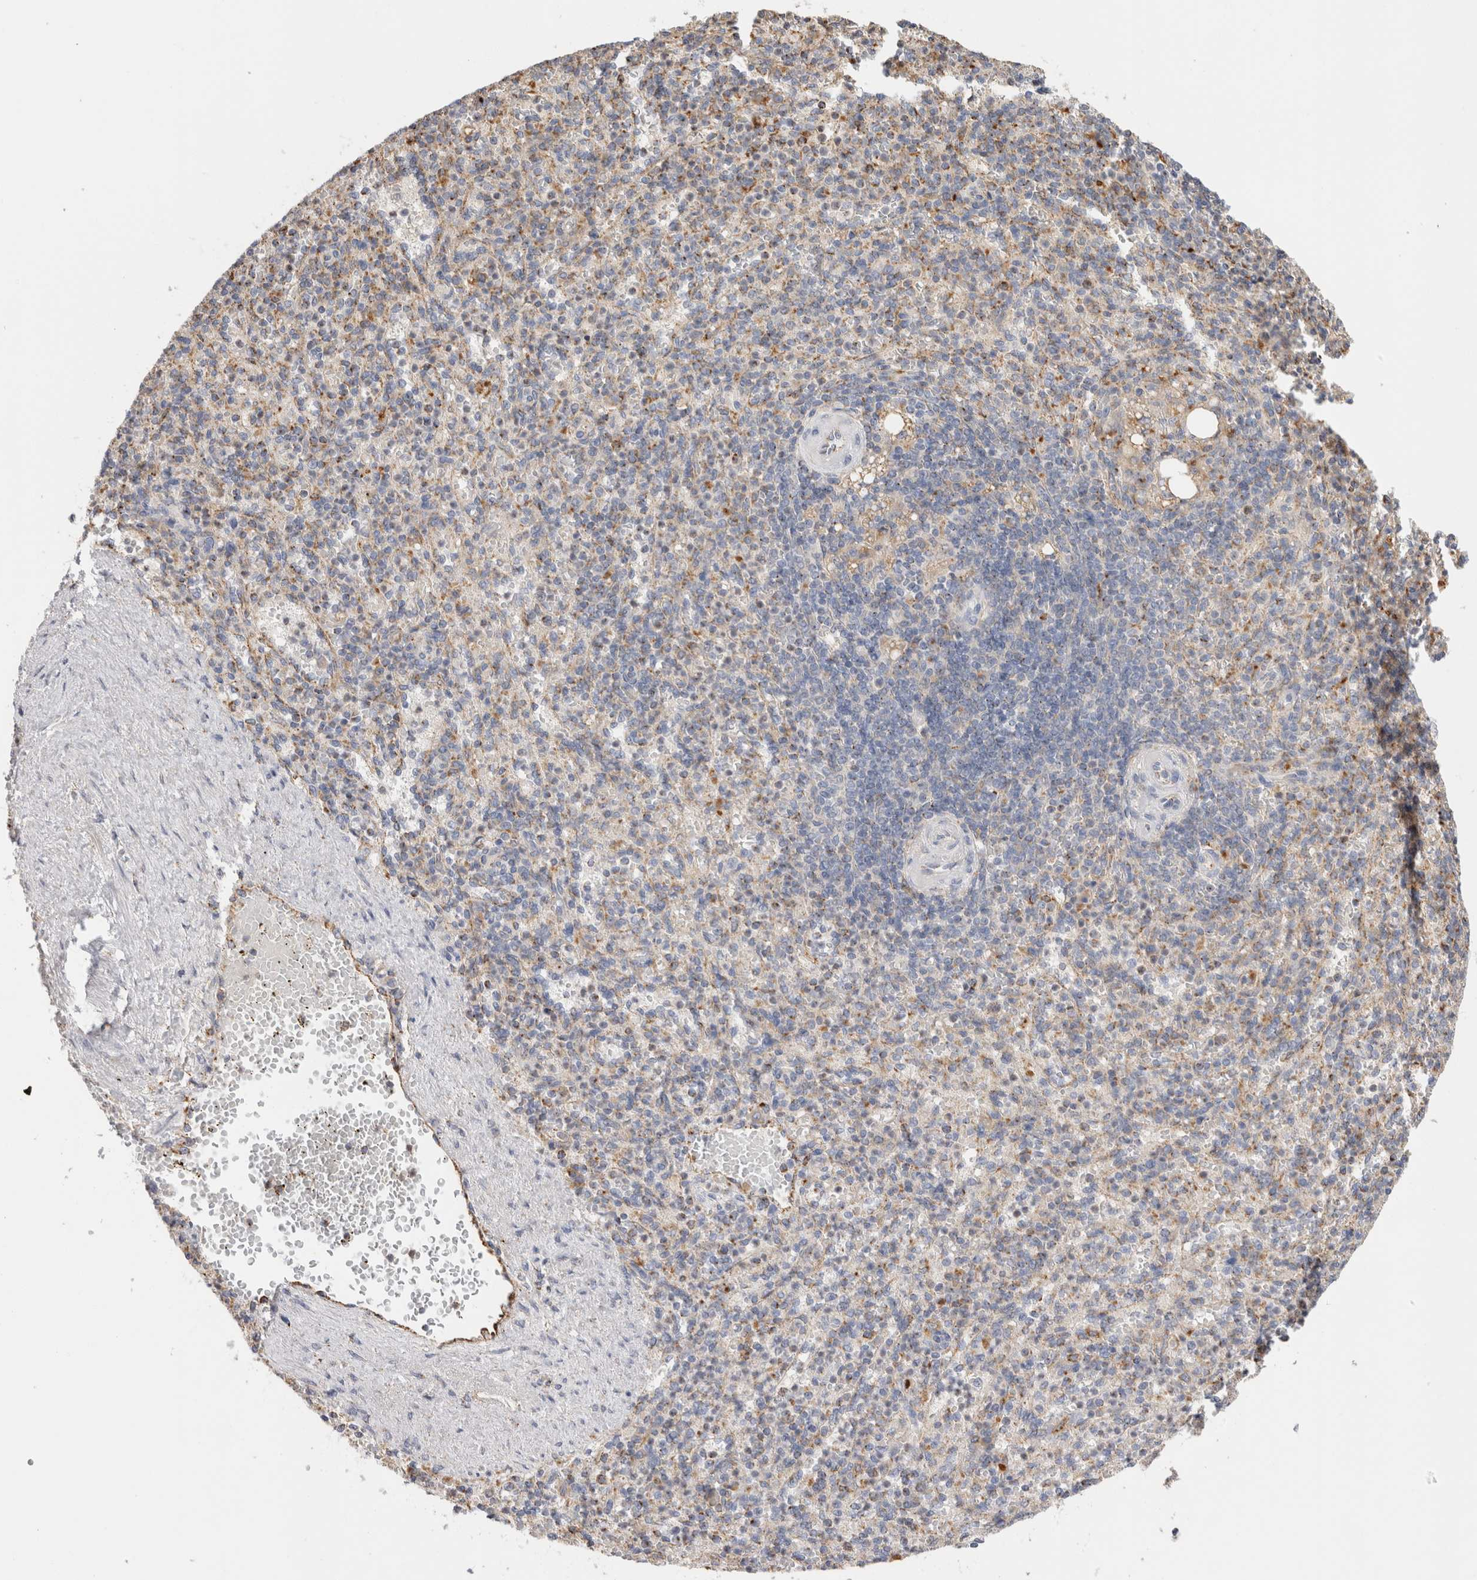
{"staining": {"intensity": "moderate", "quantity": "25%-75%", "location": "cytoplasmic/membranous"}, "tissue": "spleen", "cell_type": "Cells in red pulp", "image_type": "normal", "snomed": [{"axis": "morphology", "description": "Normal tissue, NOS"}, {"axis": "topography", "description": "Spleen"}], "caption": "Immunohistochemical staining of benign spleen displays medium levels of moderate cytoplasmic/membranous expression in approximately 25%-75% of cells in red pulp.", "gene": "GNS", "patient": {"sex": "female", "age": 74}}